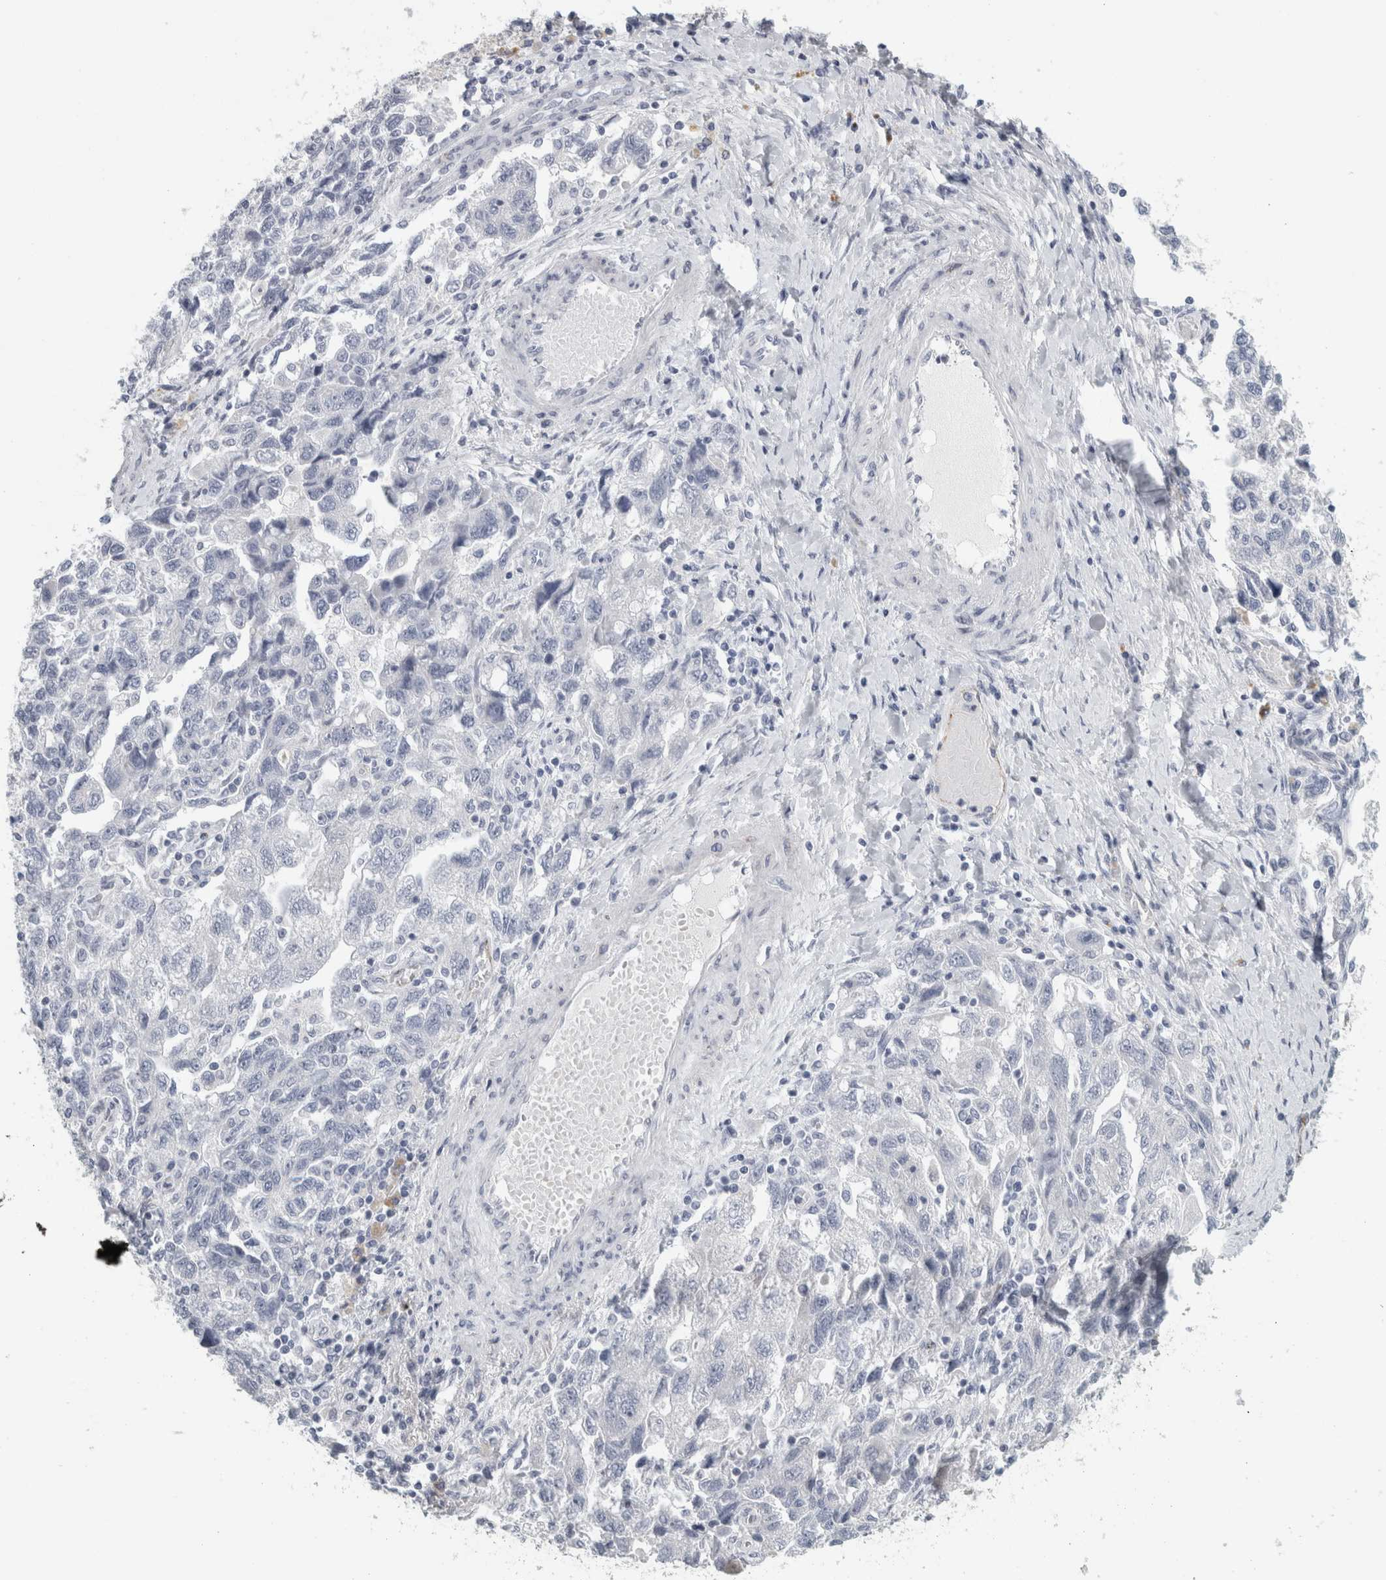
{"staining": {"intensity": "negative", "quantity": "none", "location": "none"}, "tissue": "ovarian cancer", "cell_type": "Tumor cells", "image_type": "cancer", "snomed": [{"axis": "morphology", "description": "Carcinoma, NOS"}, {"axis": "morphology", "description": "Cystadenocarcinoma, serous, NOS"}, {"axis": "topography", "description": "Ovary"}], "caption": "A high-resolution micrograph shows IHC staining of serous cystadenocarcinoma (ovarian), which demonstrates no significant staining in tumor cells.", "gene": "CPE", "patient": {"sex": "female", "age": 69}}